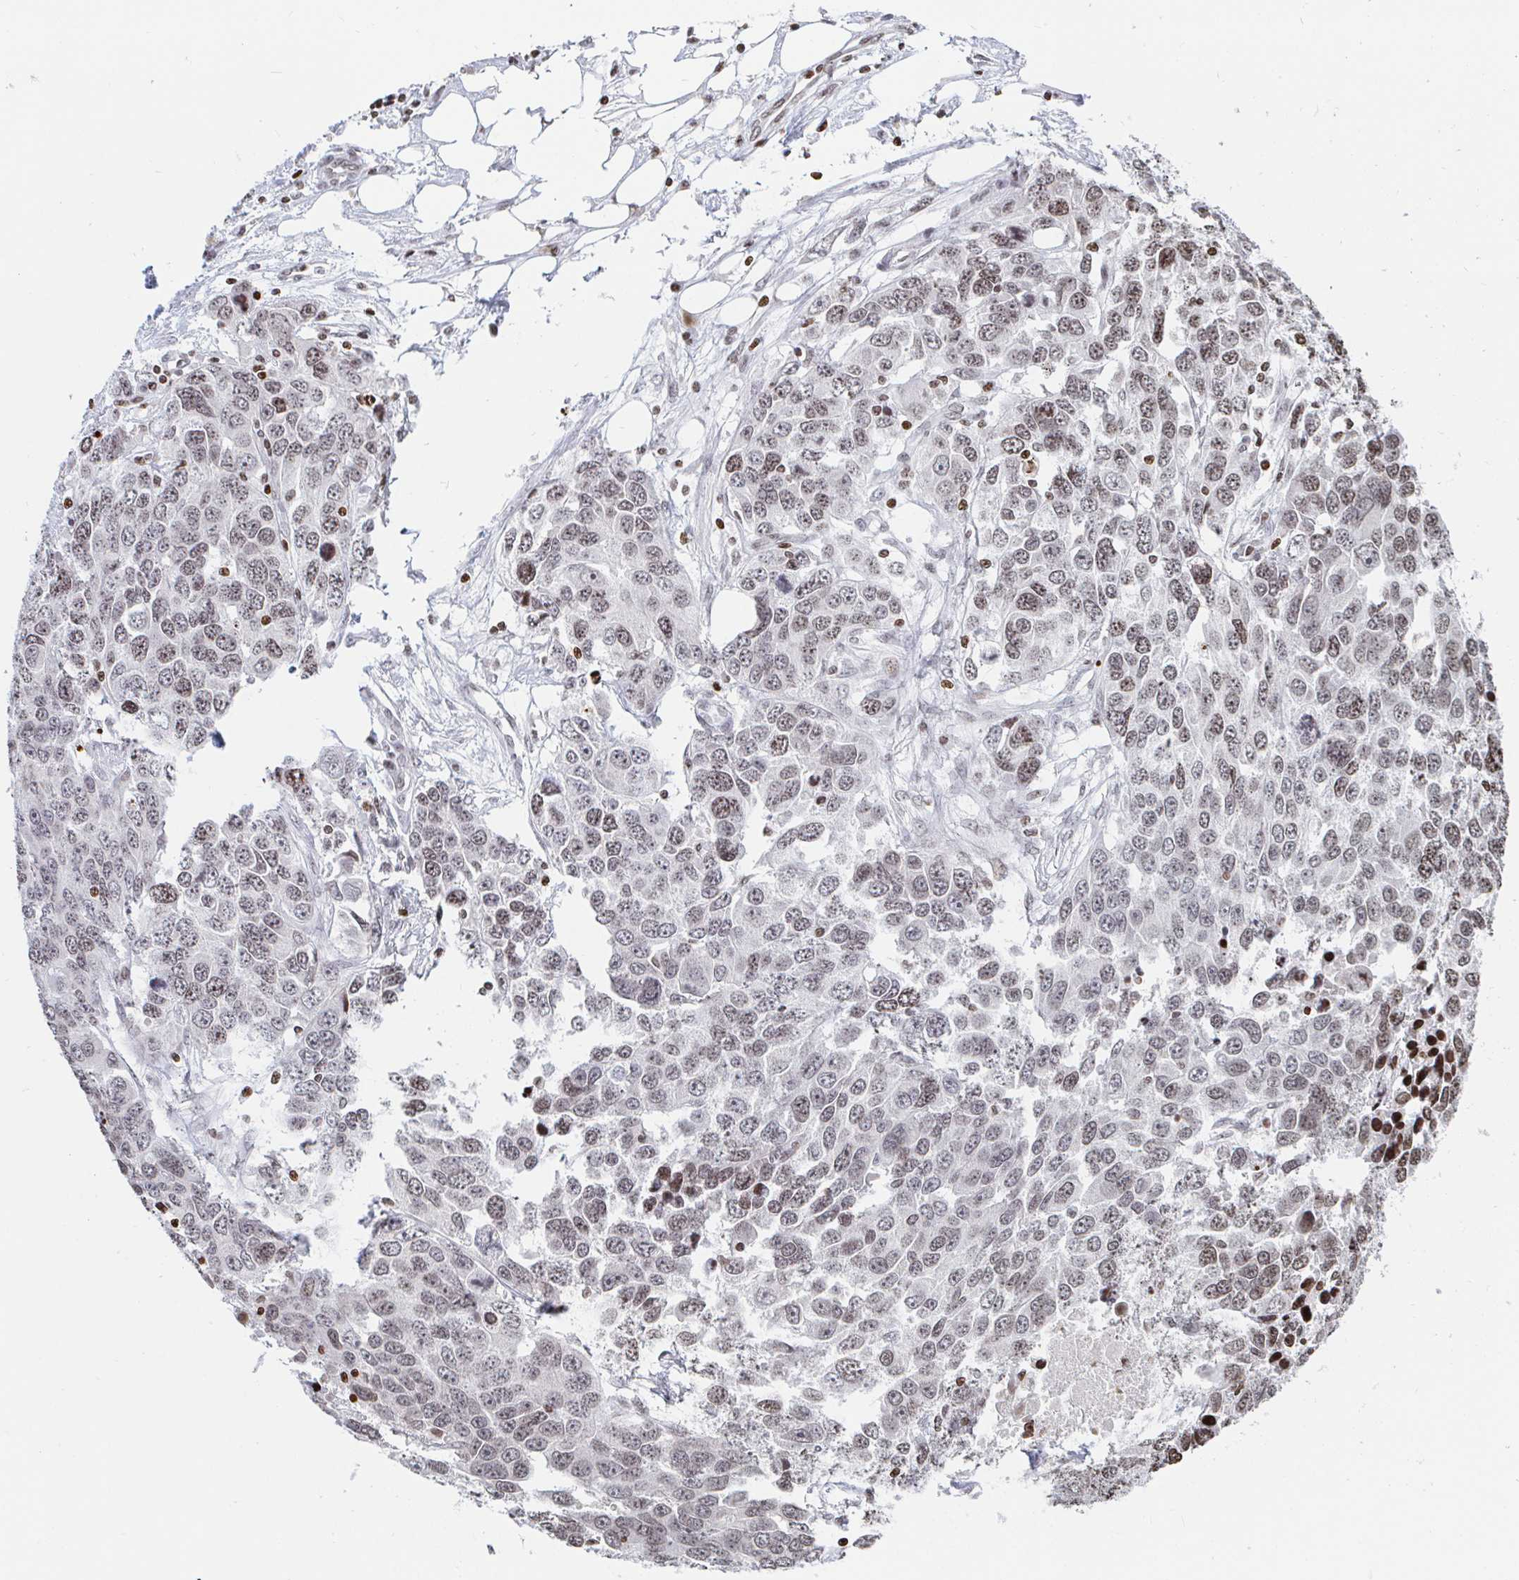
{"staining": {"intensity": "moderate", "quantity": ">75%", "location": "nuclear"}, "tissue": "ovarian cancer", "cell_type": "Tumor cells", "image_type": "cancer", "snomed": [{"axis": "morphology", "description": "Cystadenocarcinoma, serous, NOS"}, {"axis": "topography", "description": "Ovary"}], "caption": "Human serous cystadenocarcinoma (ovarian) stained with a protein marker demonstrates moderate staining in tumor cells.", "gene": "HOXC10", "patient": {"sex": "female", "age": 76}}